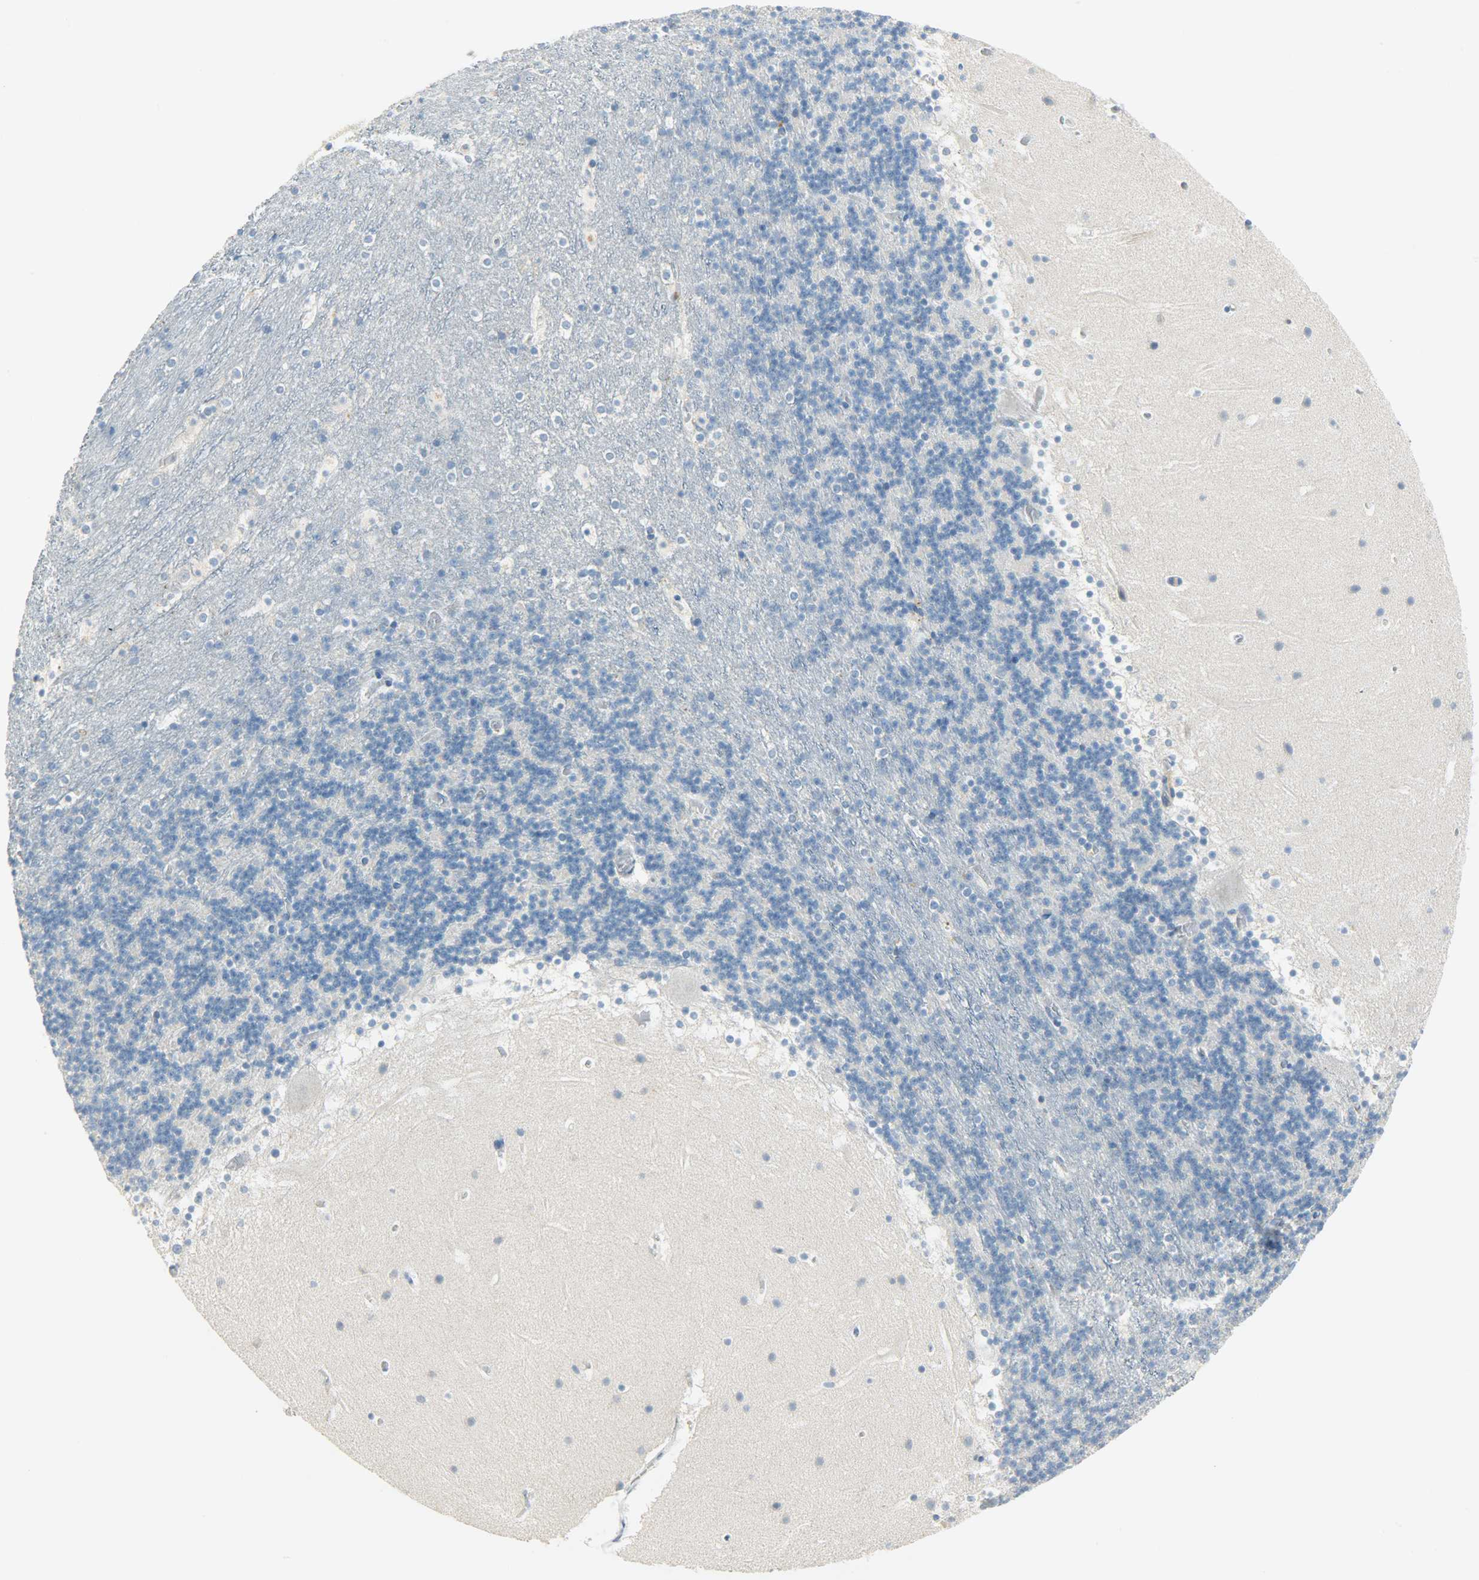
{"staining": {"intensity": "negative", "quantity": "none", "location": "none"}, "tissue": "cerebellum", "cell_type": "Cells in granular layer", "image_type": "normal", "snomed": [{"axis": "morphology", "description": "Normal tissue, NOS"}, {"axis": "topography", "description": "Cerebellum"}], "caption": "This is an IHC histopathology image of unremarkable human cerebellum. There is no positivity in cells in granular layer.", "gene": "JUNB", "patient": {"sex": "male", "age": 45}}